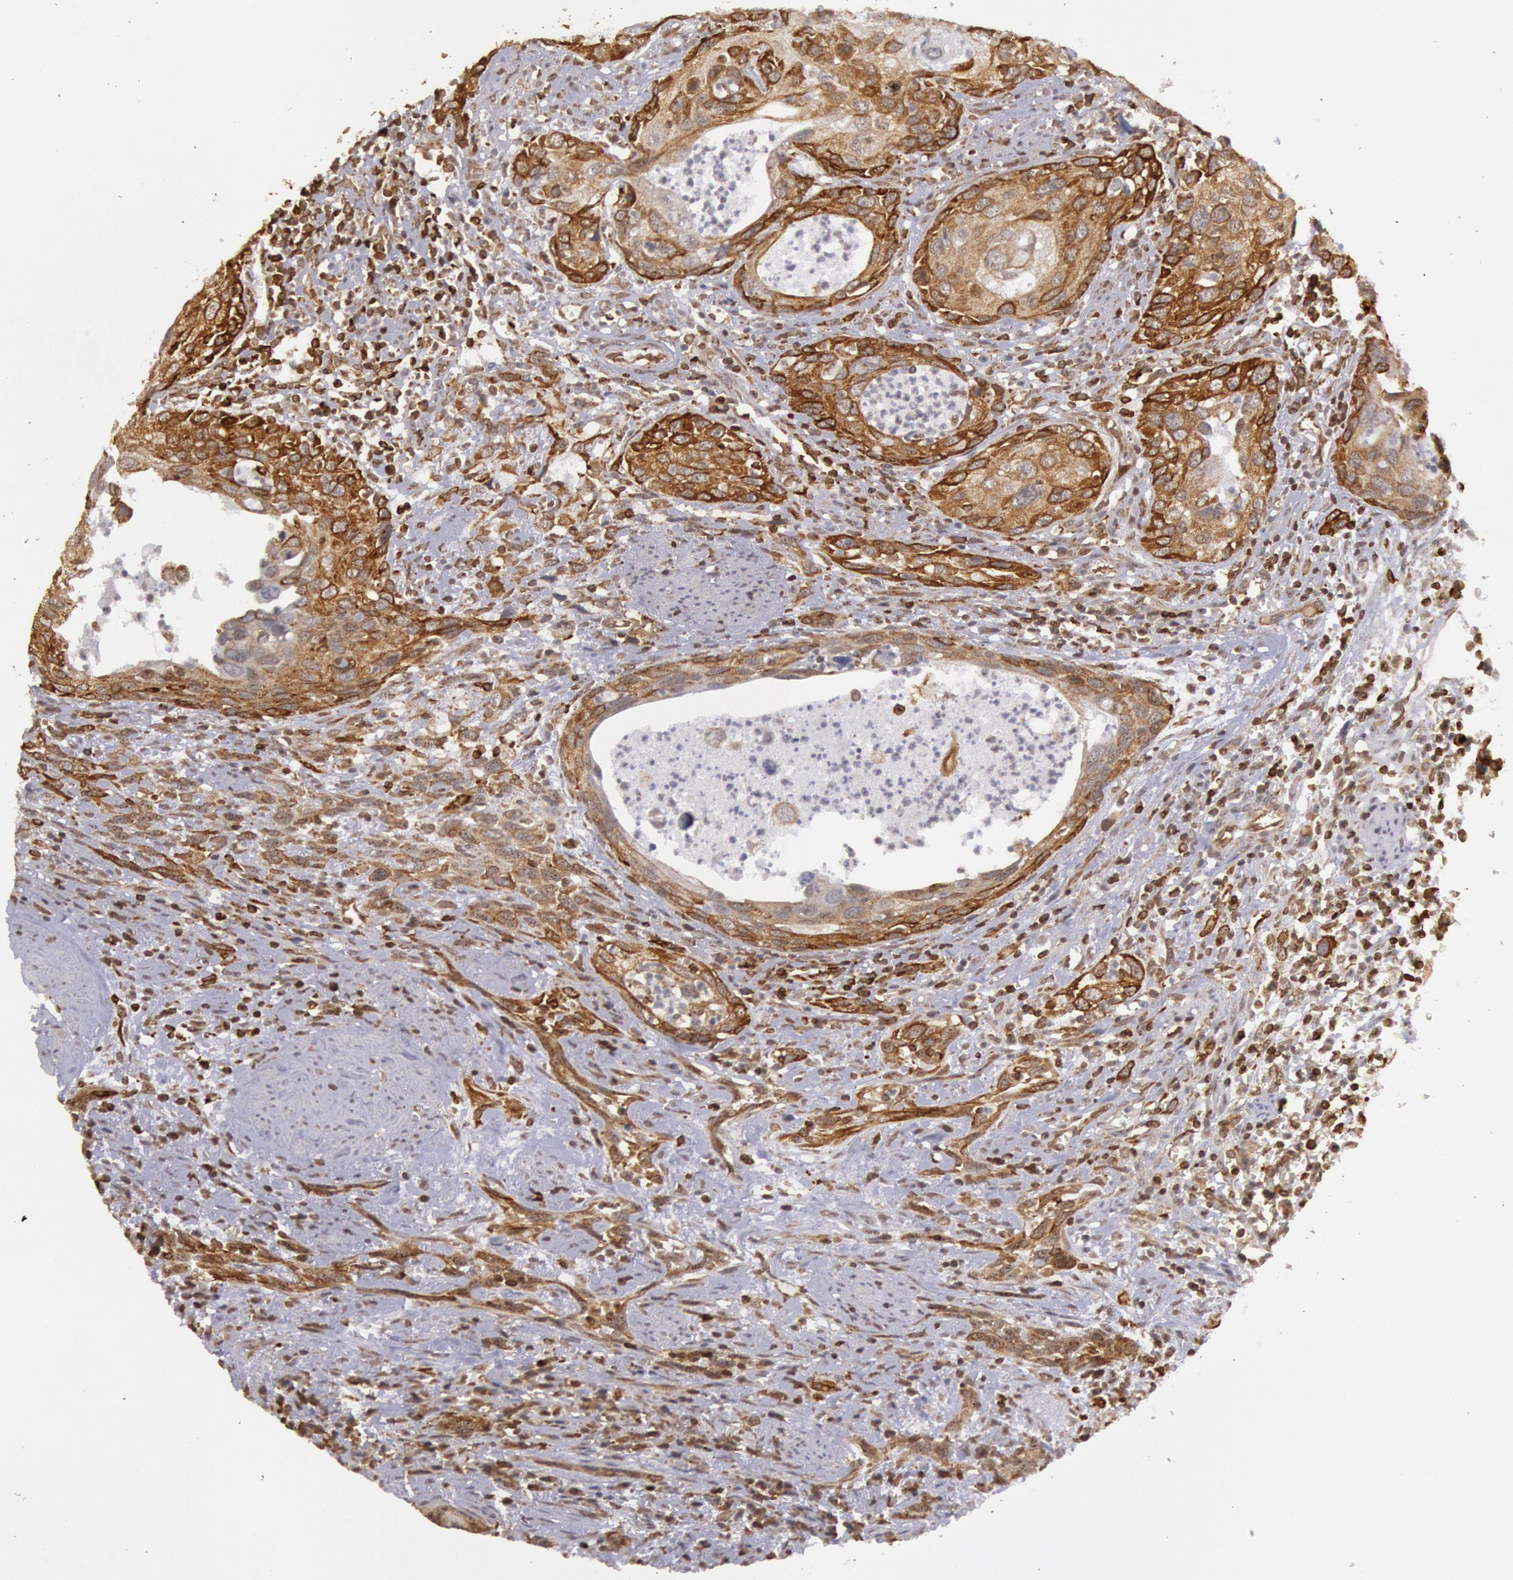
{"staining": {"intensity": "moderate", "quantity": ">75%", "location": "cytoplasmic/membranous"}, "tissue": "urothelial cancer", "cell_type": "Tumor cells", "image_type": "cancer", "snomed": [{"axis": "morphology", "description": "Urothelial carcinoma, High grade"}, {"axis": "topography", "description": "Urinary bladder"}], "caption": "Urothelial carcinoma (high-grade) stained with a protein marker exhibits moderate staining in tumor cells.", "gene": "TAP2", "patient": {"sex": "male", "age": 71}}